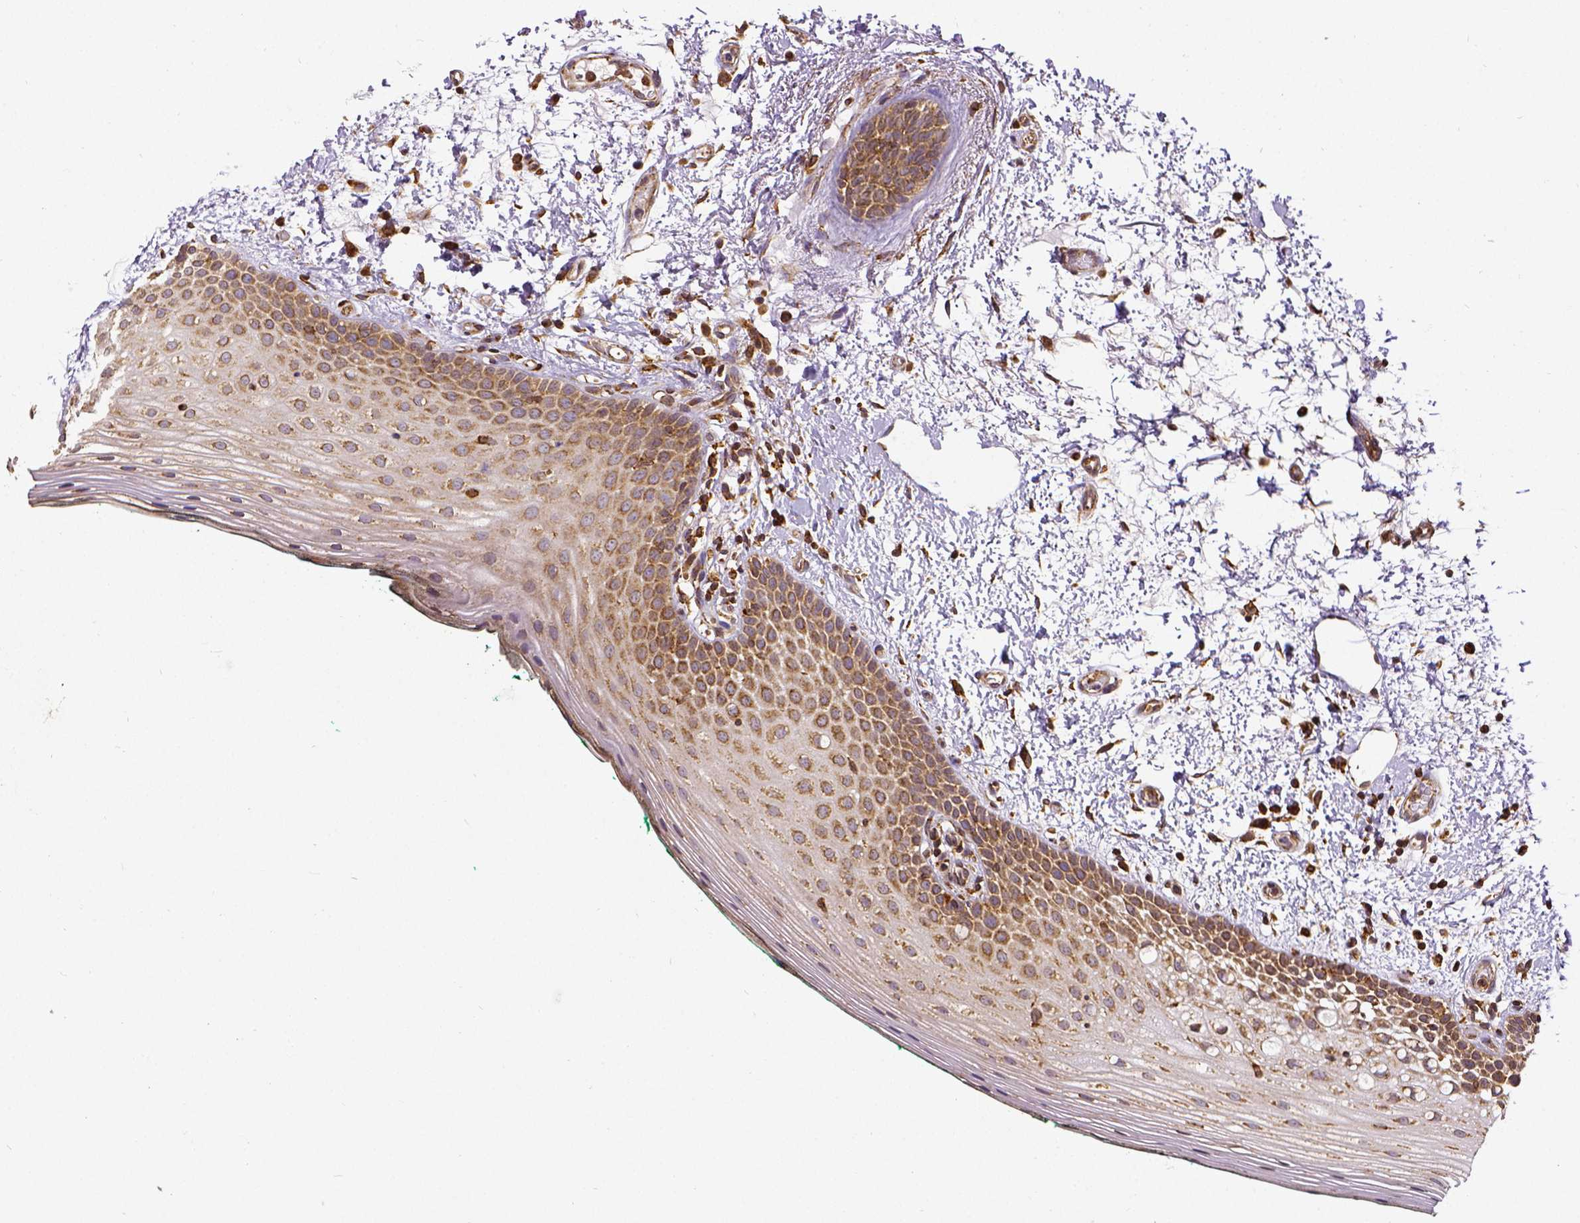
{"staining": {"intensity": "moderate", "quantity": ">75%", "location": "cytoplasmic/membranous"}, "tissue": "oral mucosa", "cell_type": "Squamous epithelial cells", "image_type": "normal", "snomed": [{"axis": "morphology", "description": "Normal tissue, NOS"}, {"axis": "topography", "description": "Oral tissue"}], "caption": "This image demonstrates benign oral mucosa stained with IHC to label a protein in brown. The cytoplasmic/membranous of squamous epithelial cells show moderate positivity for the protein. Nuclei are counter-stained blue.", "gene": "MTDH", "patient": {"sex": "female", "age": 83}}